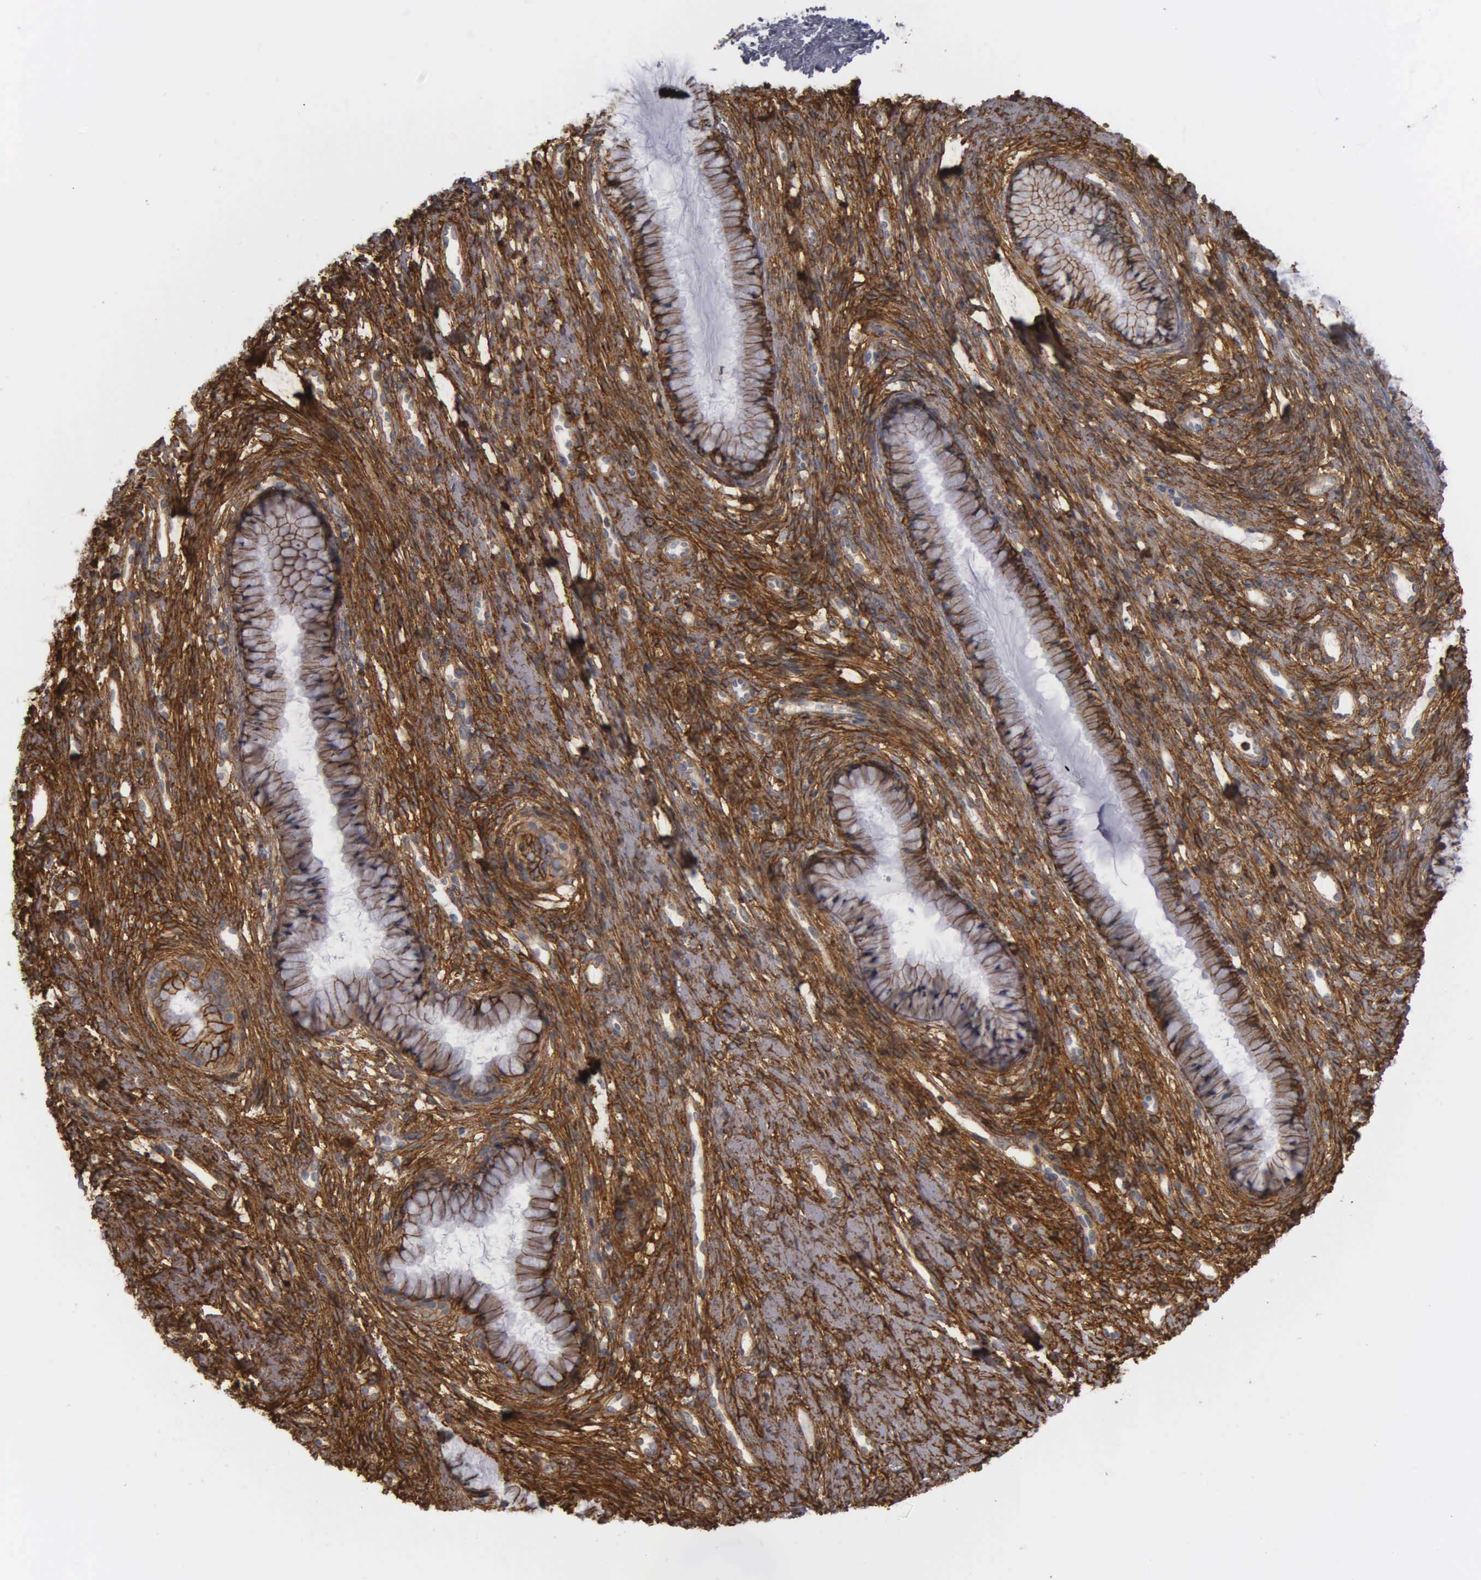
{"staining": {"intensity": "strong", "quantity": ">75%", "location": "cytoplasmic/membranous"}, "tissue": "cervix", "cell_type": "Glandular cells", "image_type": "normal", "snomed": [{"axis": "morphology", "description": "Normal tissue, NOS"}, {"axis": "topography", "description": "Cervix"}], "caption": "Protein staining displays strong cytoplasmic/membranous positivity in approximately >75% of glandular cells in benign cervix.", "gene": "CD99", "patient": {"sex": "female", "age": 82}}